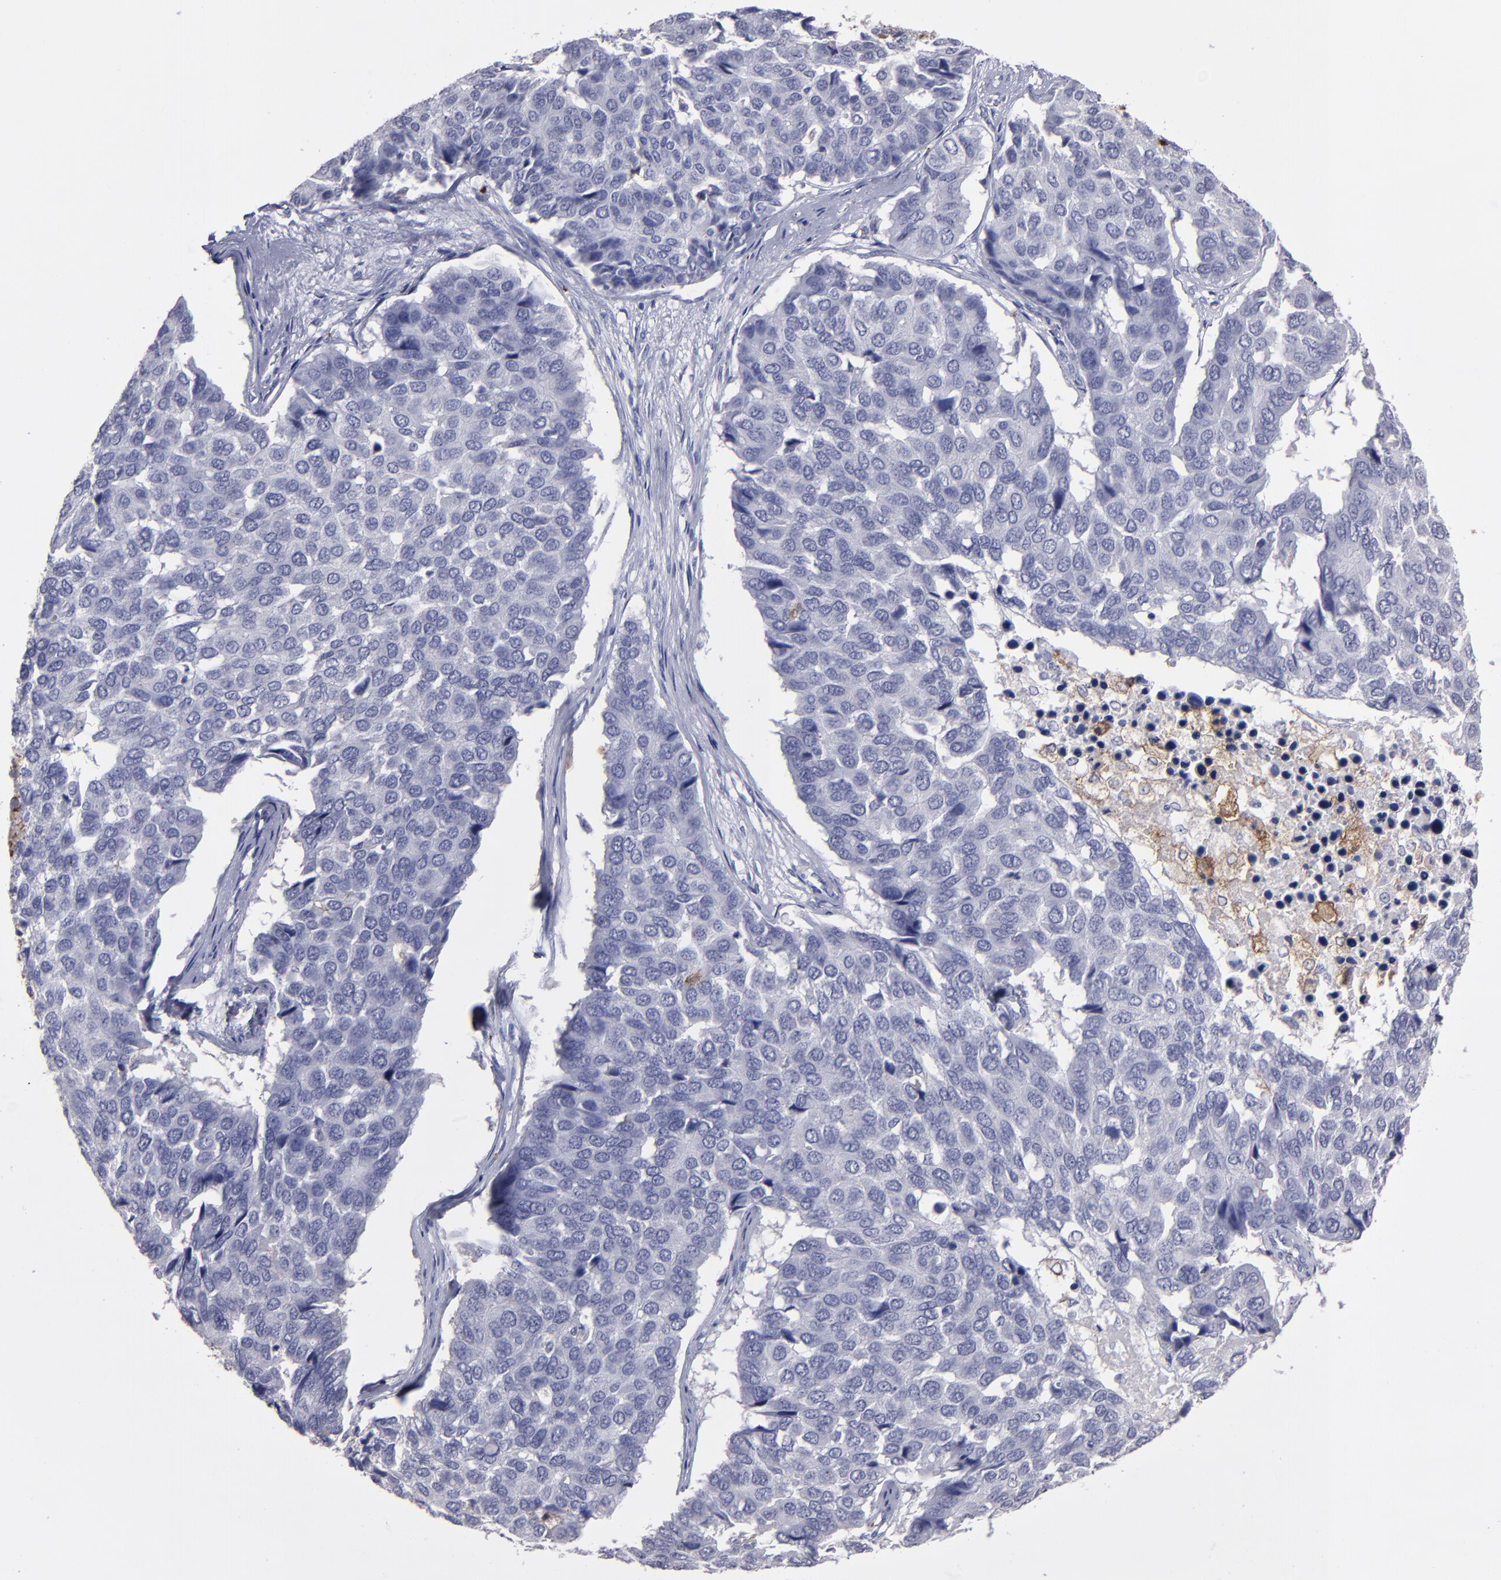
{"staining": {"intensity": "negative", "quantity": "none", "location": "none"}, "tissue": "pancreatic cancer", "cell_type": "Tumor cells", "image_type": "cancer", "snomed": [{"axis": "morphology", "description": "Adenocarcinoma, NOS"}, {"axis": "topography", "description": "Pancreas"}], "caption": "Pancreatic adenocarcinoma was stained to show a protein in brown. There is no significant expression in tumor cells.", "gene": "CD36", "patient": {"sex": "male", "age": 50}}